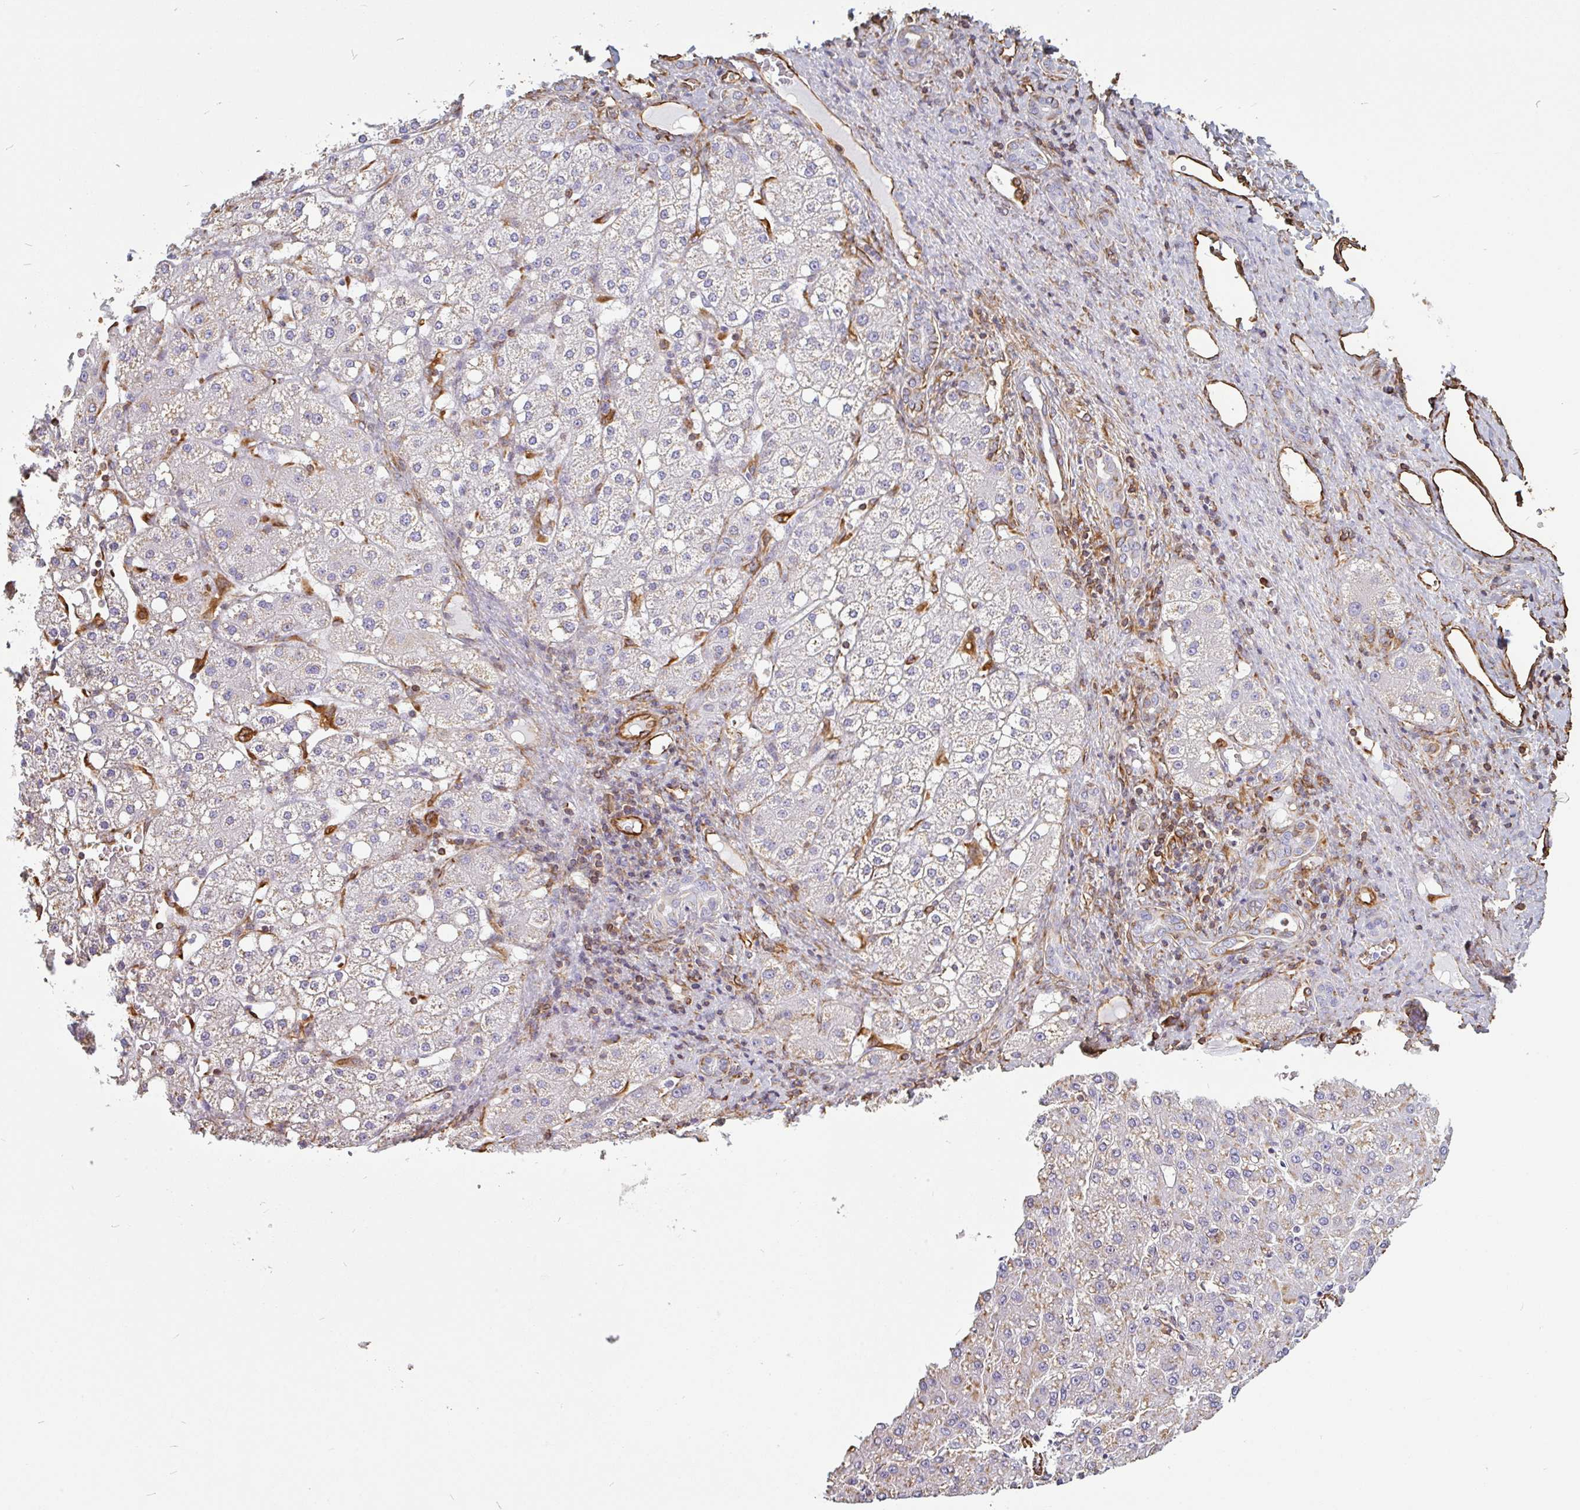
{"staining": {"intensity": "weak", "quantity": "<25%", "location": "cytoplasmic/membranous"}, "tissue": "liver cancer", "cell_type": "Tumor cells", "image_type": "cancer", "snomed": [{"axis": "morphology", "description": "Carcinoma, Hepatocellular, NOS"}, {"axis": "topography", "description": "Liver"}], "caption": "Immunohistochemical staining of liver cancer (hepatocellular carcinoma) reveals no significant expression in tumor cells.", "gene": "PPFIA1", "patient": {"sex": "male", "age": 67}}